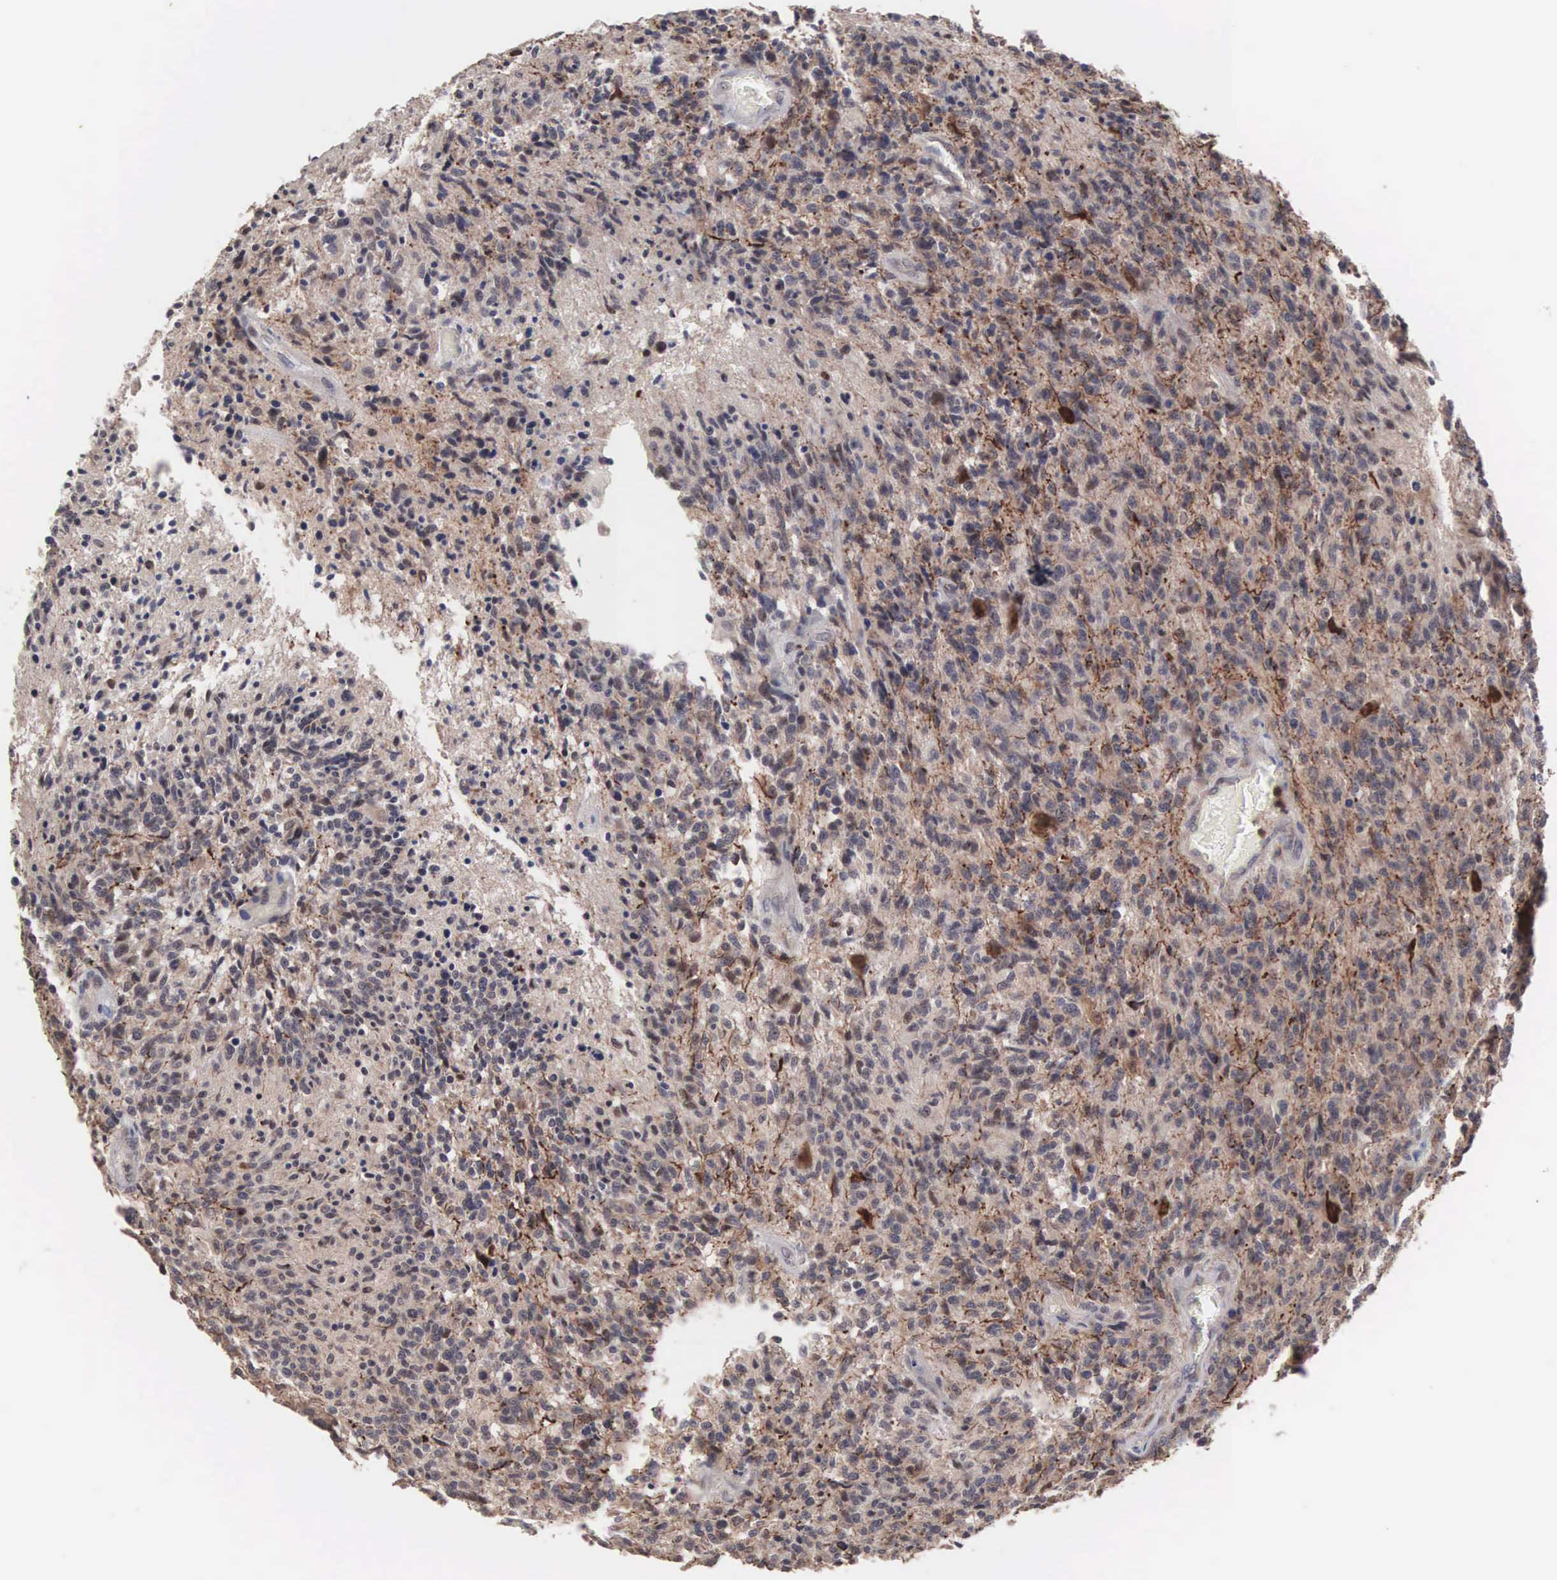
{"staining": {"intensity": "negative", "quantity": "none", "location": "none"}, "tissue": "glioma", "cell_type": "Tumor cells", "image_type": "cancer", "snomed": [{"axis": "morphology", "description": "Glioma, malignant, High grade"}, {"axis": "topography", "description": "Brain"}], "caption": "Protein analysis of glioma reveals no significant staining in tumor cells. Brightfield microscopy of immunohistochemistry (IHC) stained with DAB (brown) and hematoxylin (blue), captured at high magnification.", "gene": "ACOT4", "patient": {"sex": "male", "age": 36}}